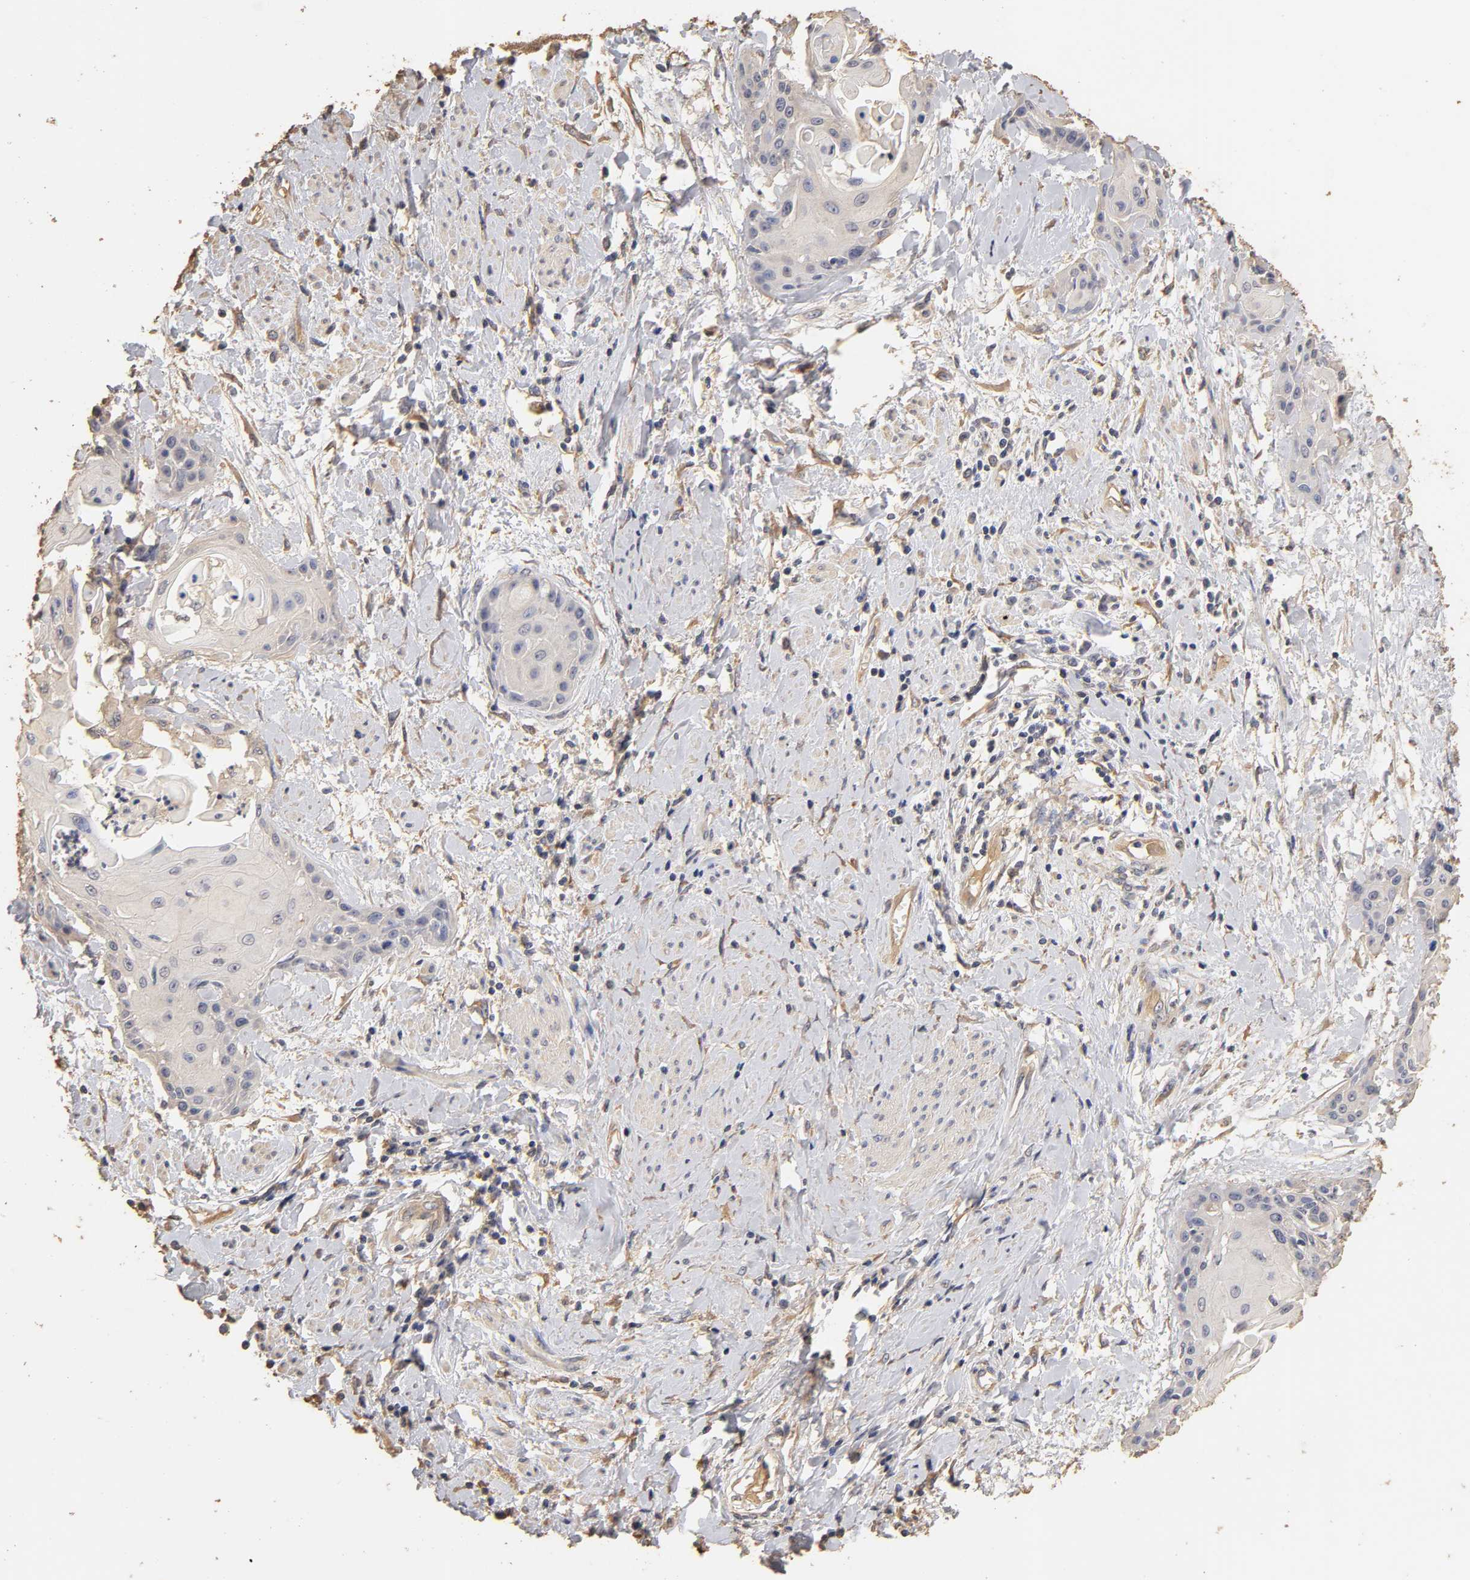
{"staining": {"intensity": "negative", "quantity": "none", "location": "none"}, "tissue": "cervical cancer", "cell_type": "Tumor cells", "image_type": "cancer", "snomed": [{"axis": "morphology", "description": "Squamous cell carcinoma, NOS"}, {"axis": "topography", "description": "Cervix"}], "caption": "Immunohistochemistry (IHC) histopathology image of human squamous cell carcinoma (cervical) stained for a protein (brown), which shows no expression in tumor cells.", "gene": "VSIG4", "patient": {"sex": "female", "age": 57}}